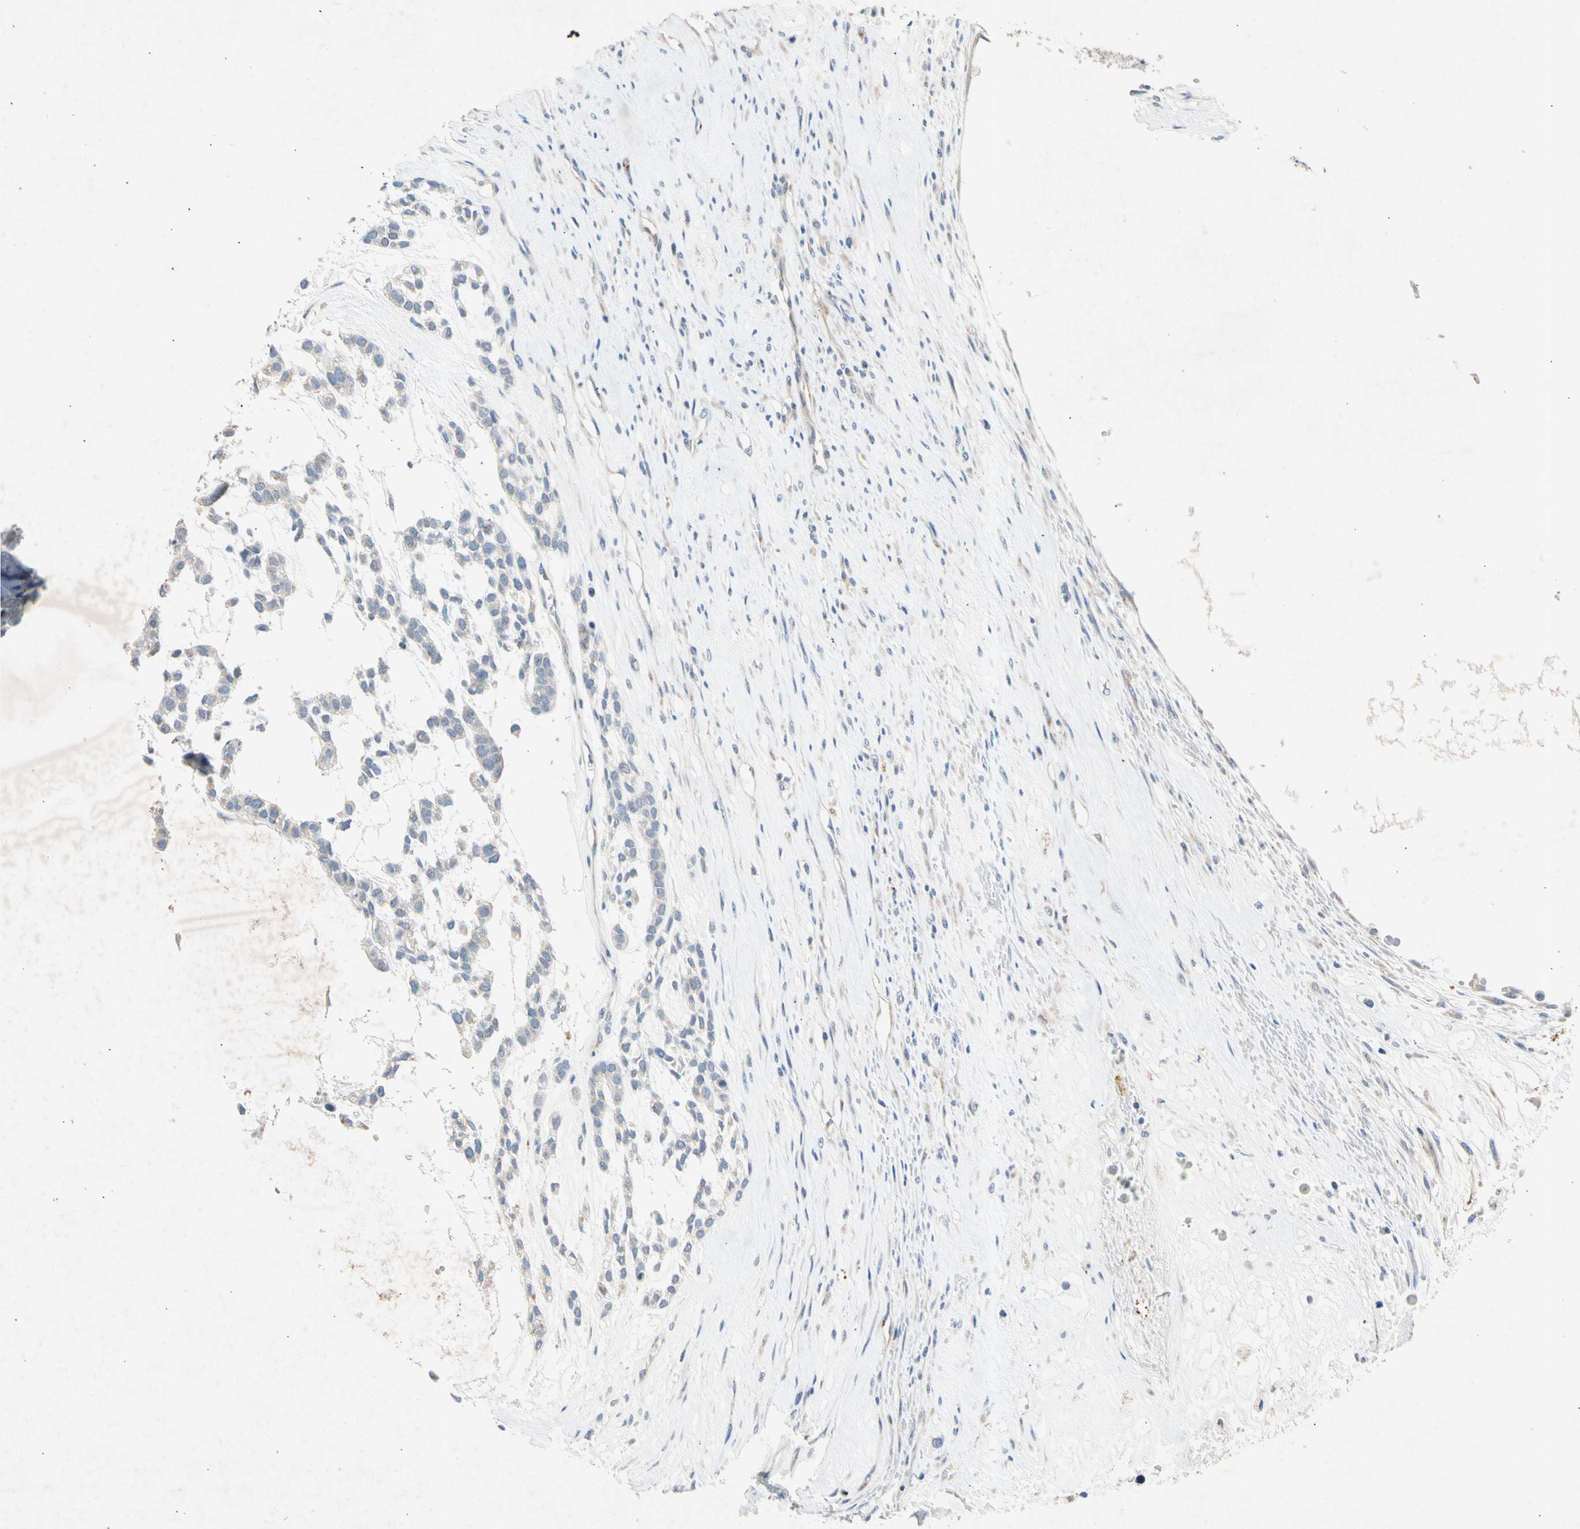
{"staining": {"intensity": "negative", "quantity": "none", "location": "none"}, "tissue": "head and neck cancer", "cell_type": "Tumor cells", "image_type": "cancer", "snomed": [{"axis": "morphology", "description": "Adenocarcinoma, NOS"}, {"axis": "morphology", "description": "Adenoma, NOS"}, {"axis": "topography", "description": "Head-Neck"}], "caption": "Human head and neck cancer stained for a protein using immunohistochemistry (IHC) demonstrates no staining in tumor cells.", "gene": "GASK1B", "patient": {"sex": "female", "age": 55}}